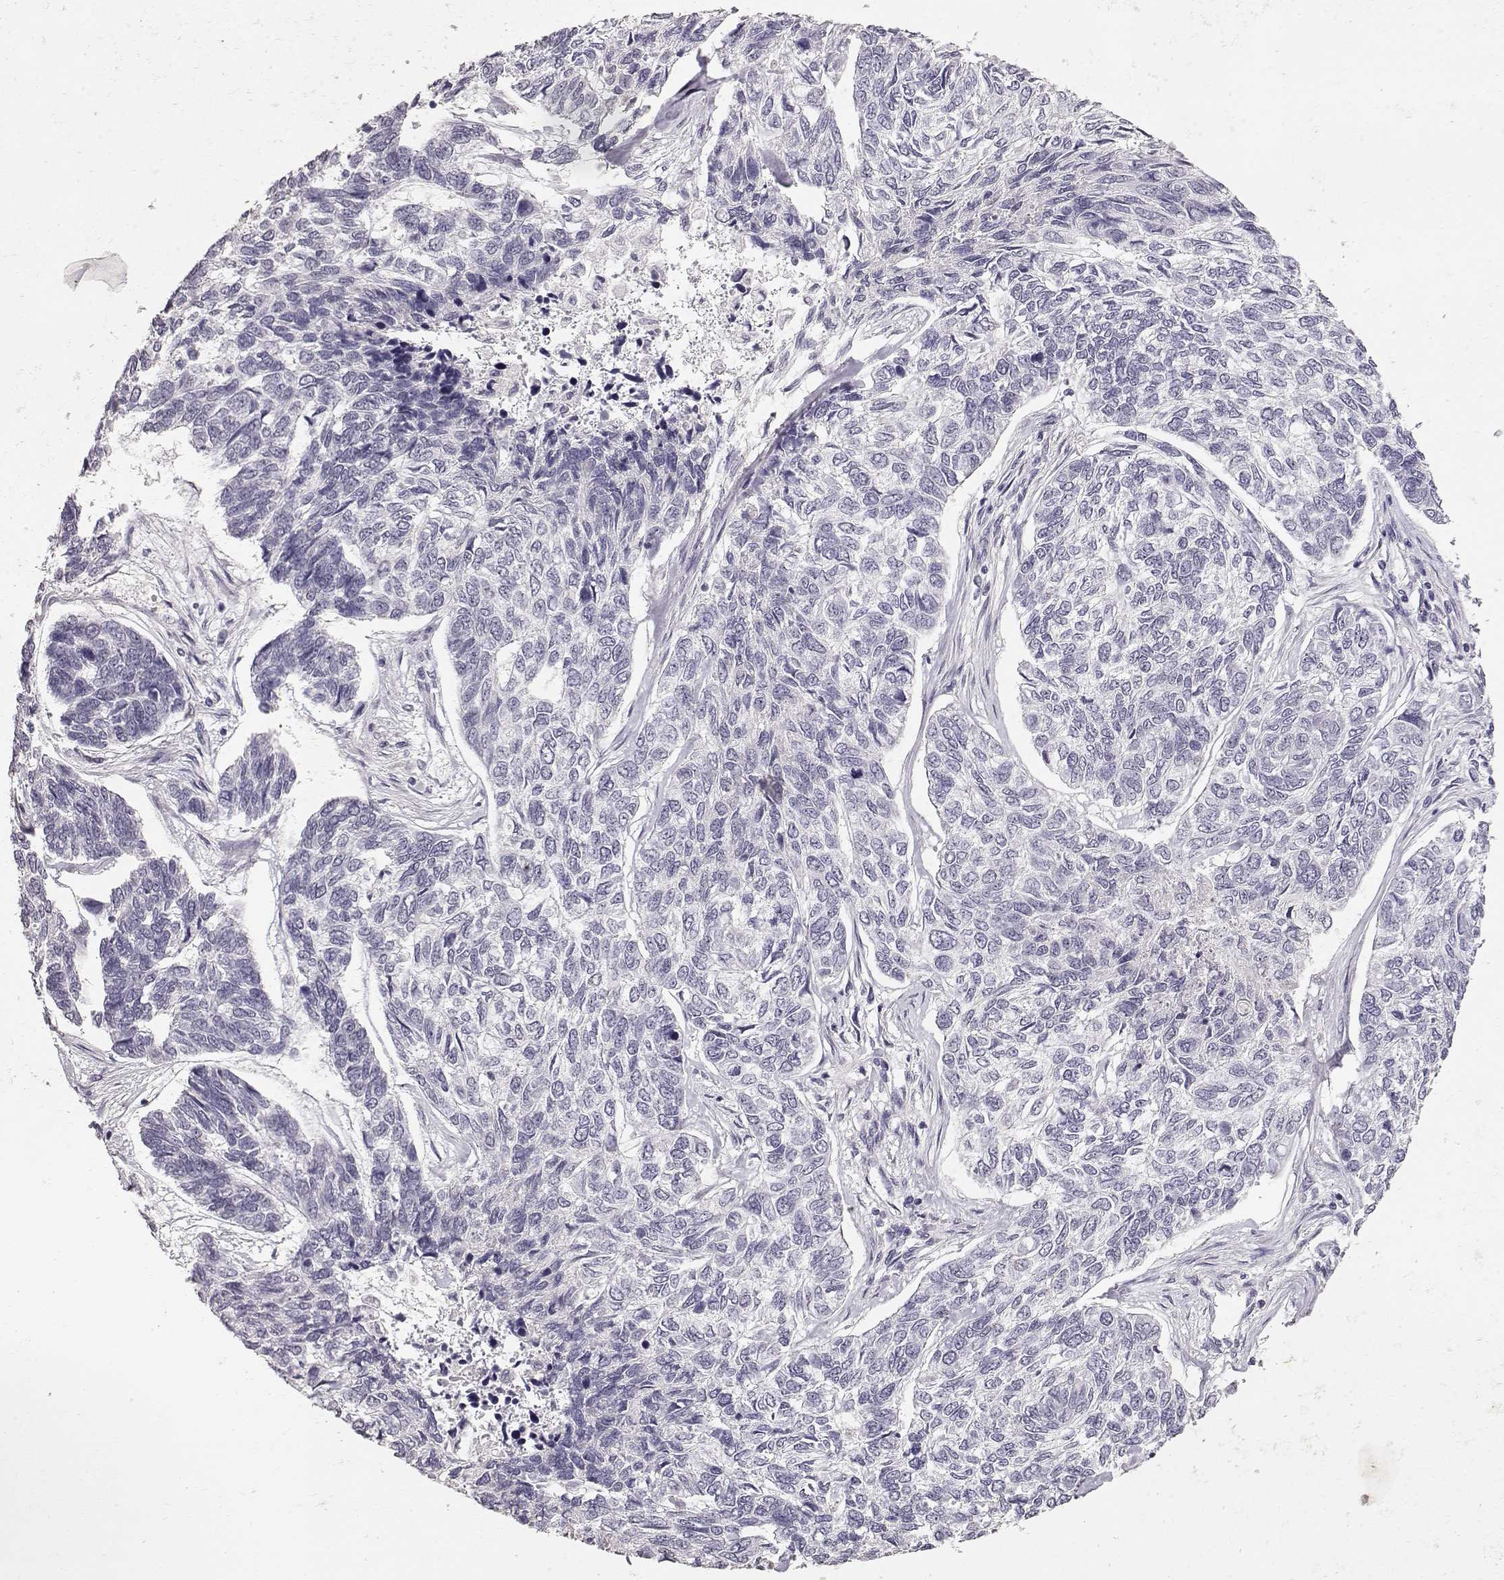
{"staining": {"intensity": "negative", "quantity": "none", "location": "none"}, "tissue": "skin cancer", "cell_type": "Tumor cells", "image_type": "cancer", "snomed": [{"axis": "morphology", "description": "Basal cell carcinoma"}, {"axis": "topography", "description": "Skin"}], "caption": "There is no significant expression in tumor cells of basal cell carcinoma (skin).", "gene": "TPH2", "patient": {"sex": "female", "age": 65}}